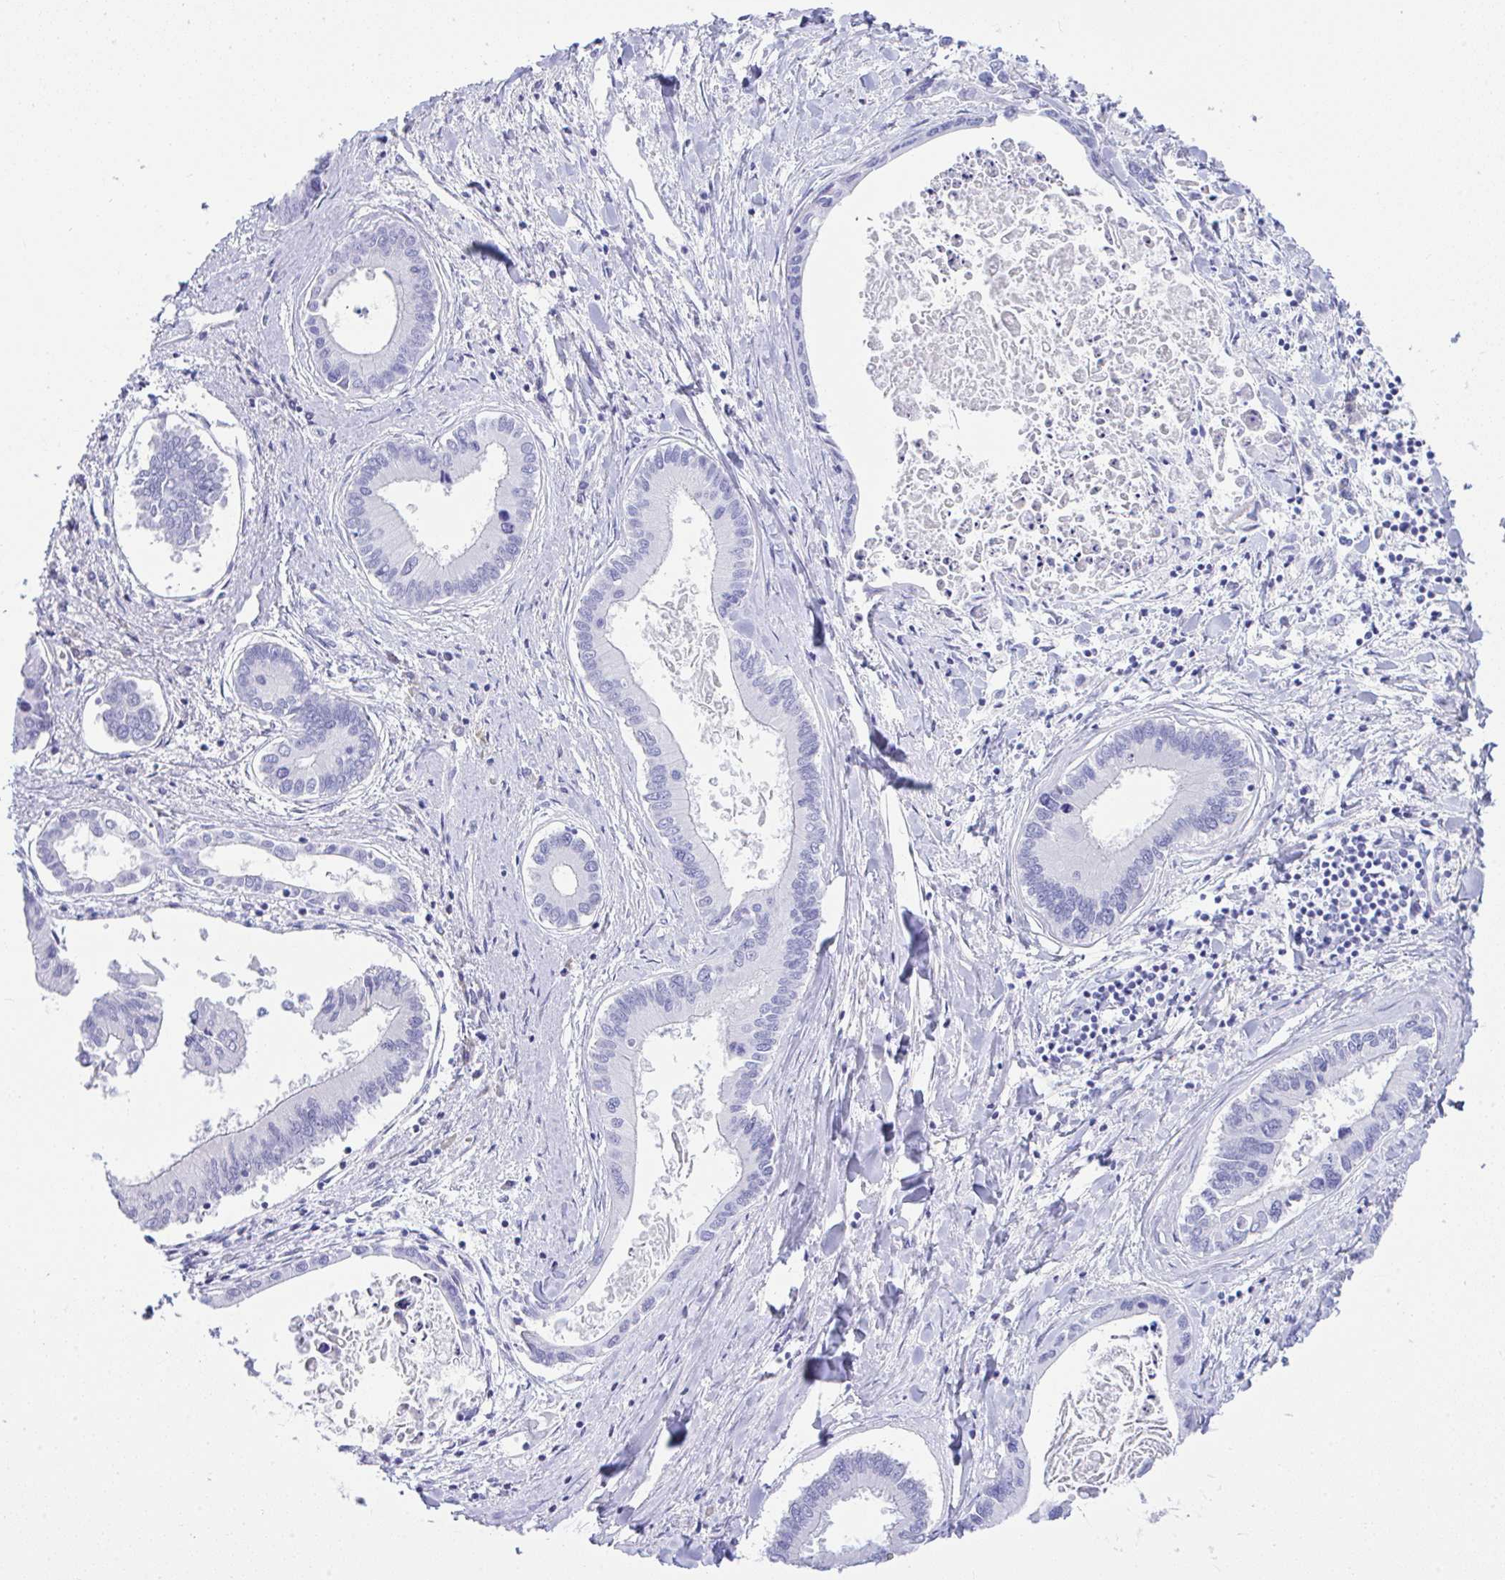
{"staining": {"intensity": "negative", "quantity": "none", "location": "none"}, "tissue": "liver cancer", "cell_type": "Tumor cells", "image_type": "cancer", "snomed": [{"axis": "morphology", "description": "Cholangiocarcinoma"}, {"axis": "topography", "description": "Liver"}], "caption": "Liver cholangiocarcinoma was stained to show a protein in brown. There is no significant staining in tumor cells.", "gene": "SEL1L2", "patient": {"sex": "male", "age": 66}}